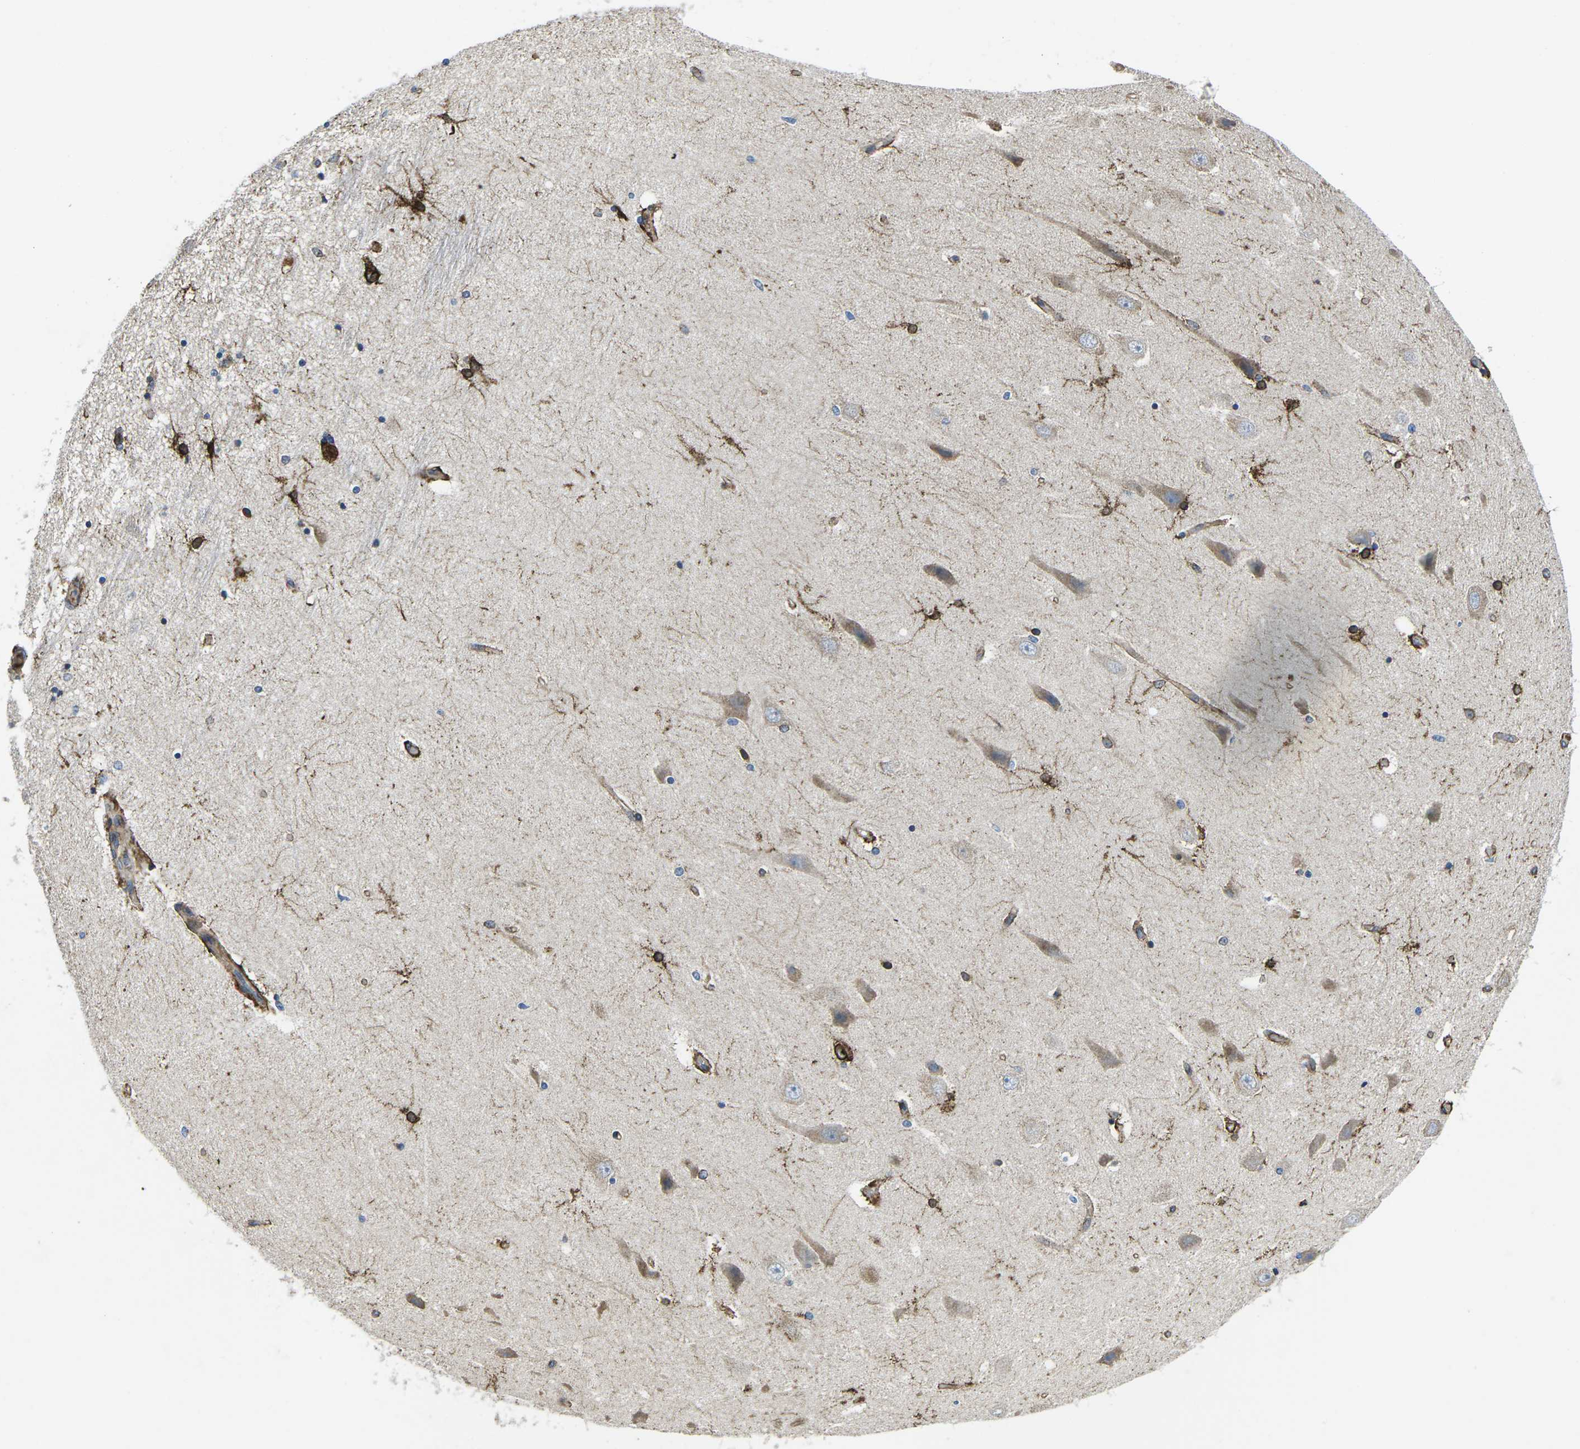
{"staining": {"intensity": "strong", "quantity": "25%-75%", "location": "cytoplasmic/membranous"}, "tissue": "hippocampus", "cell_type": "Glial cells", "image_type": "normal", "snomed": [{"axis": "morphology", "description": "Normal tissue, NOS"}, {"axis": "topography", "description": "Hippocampus"}], "caption": "The micrograph displays staining of unremarkable hippocampus, revealing strong cytoplasmic/membranous protein positivity (brown color) within glial cells.", "gene": "PDZD8", "patient": {"sex": "female", "age": 54}}